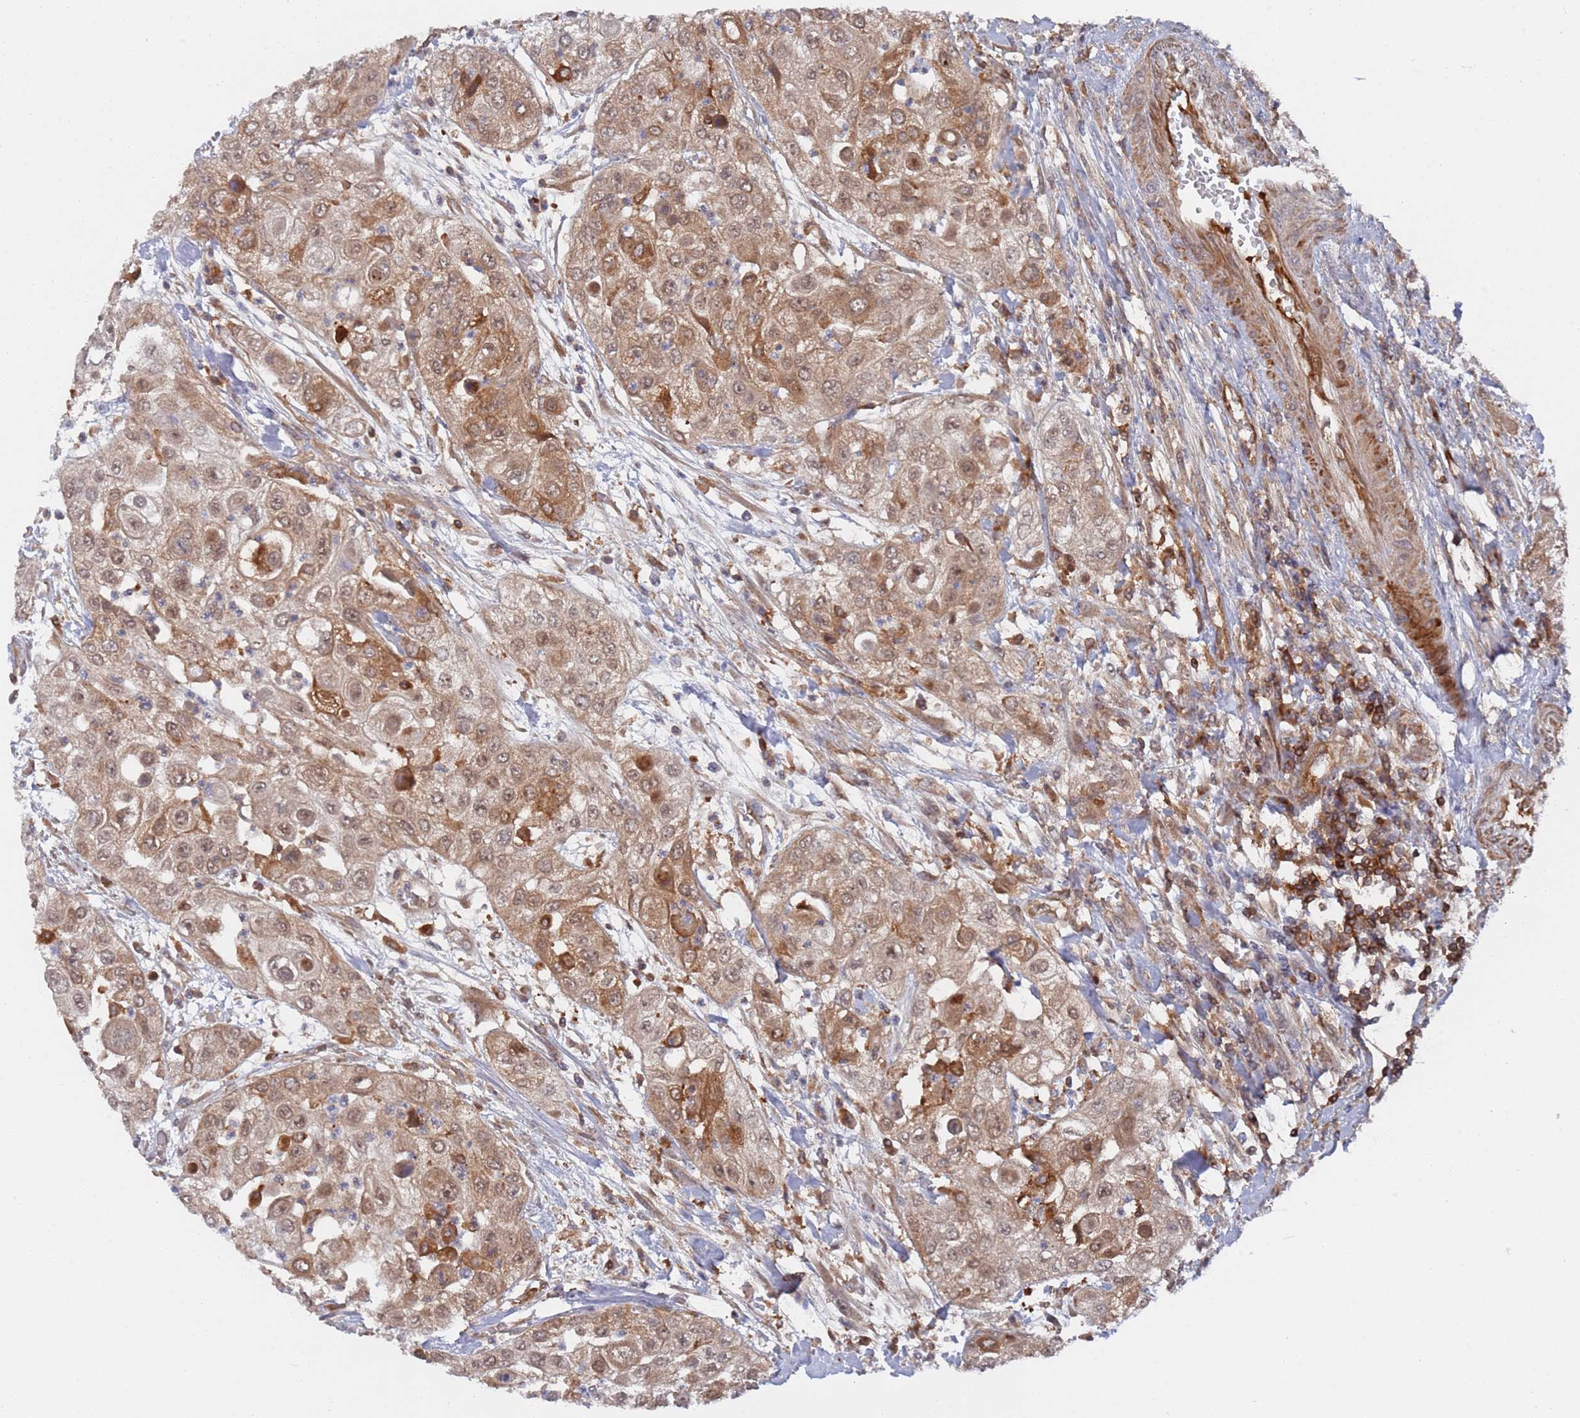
{"staining": {"intensity": "moderate", "quantity": "25%-75%", "location": "cytoplasmic/membranous,nuclear"}, "tissue": "urothelial cancer", "cell_type": "Tumor cells", "image_type": "cancer", "snomed": [{"axis": "morphology", "description": "Urothelial carcinoma, High grade"}, {"axis": "topography", "description": "Urinary bladder"}], "caption": "About 25%-75% of tumor cells in human urothelial carcinoma (high-grade) reveal moderate cytoplasmic/membranous and nuclear protein expression as visualized by brown immunohistochemical staining.", "gene": "DDX60", "patient": {"sex": "female", "age": 79}}